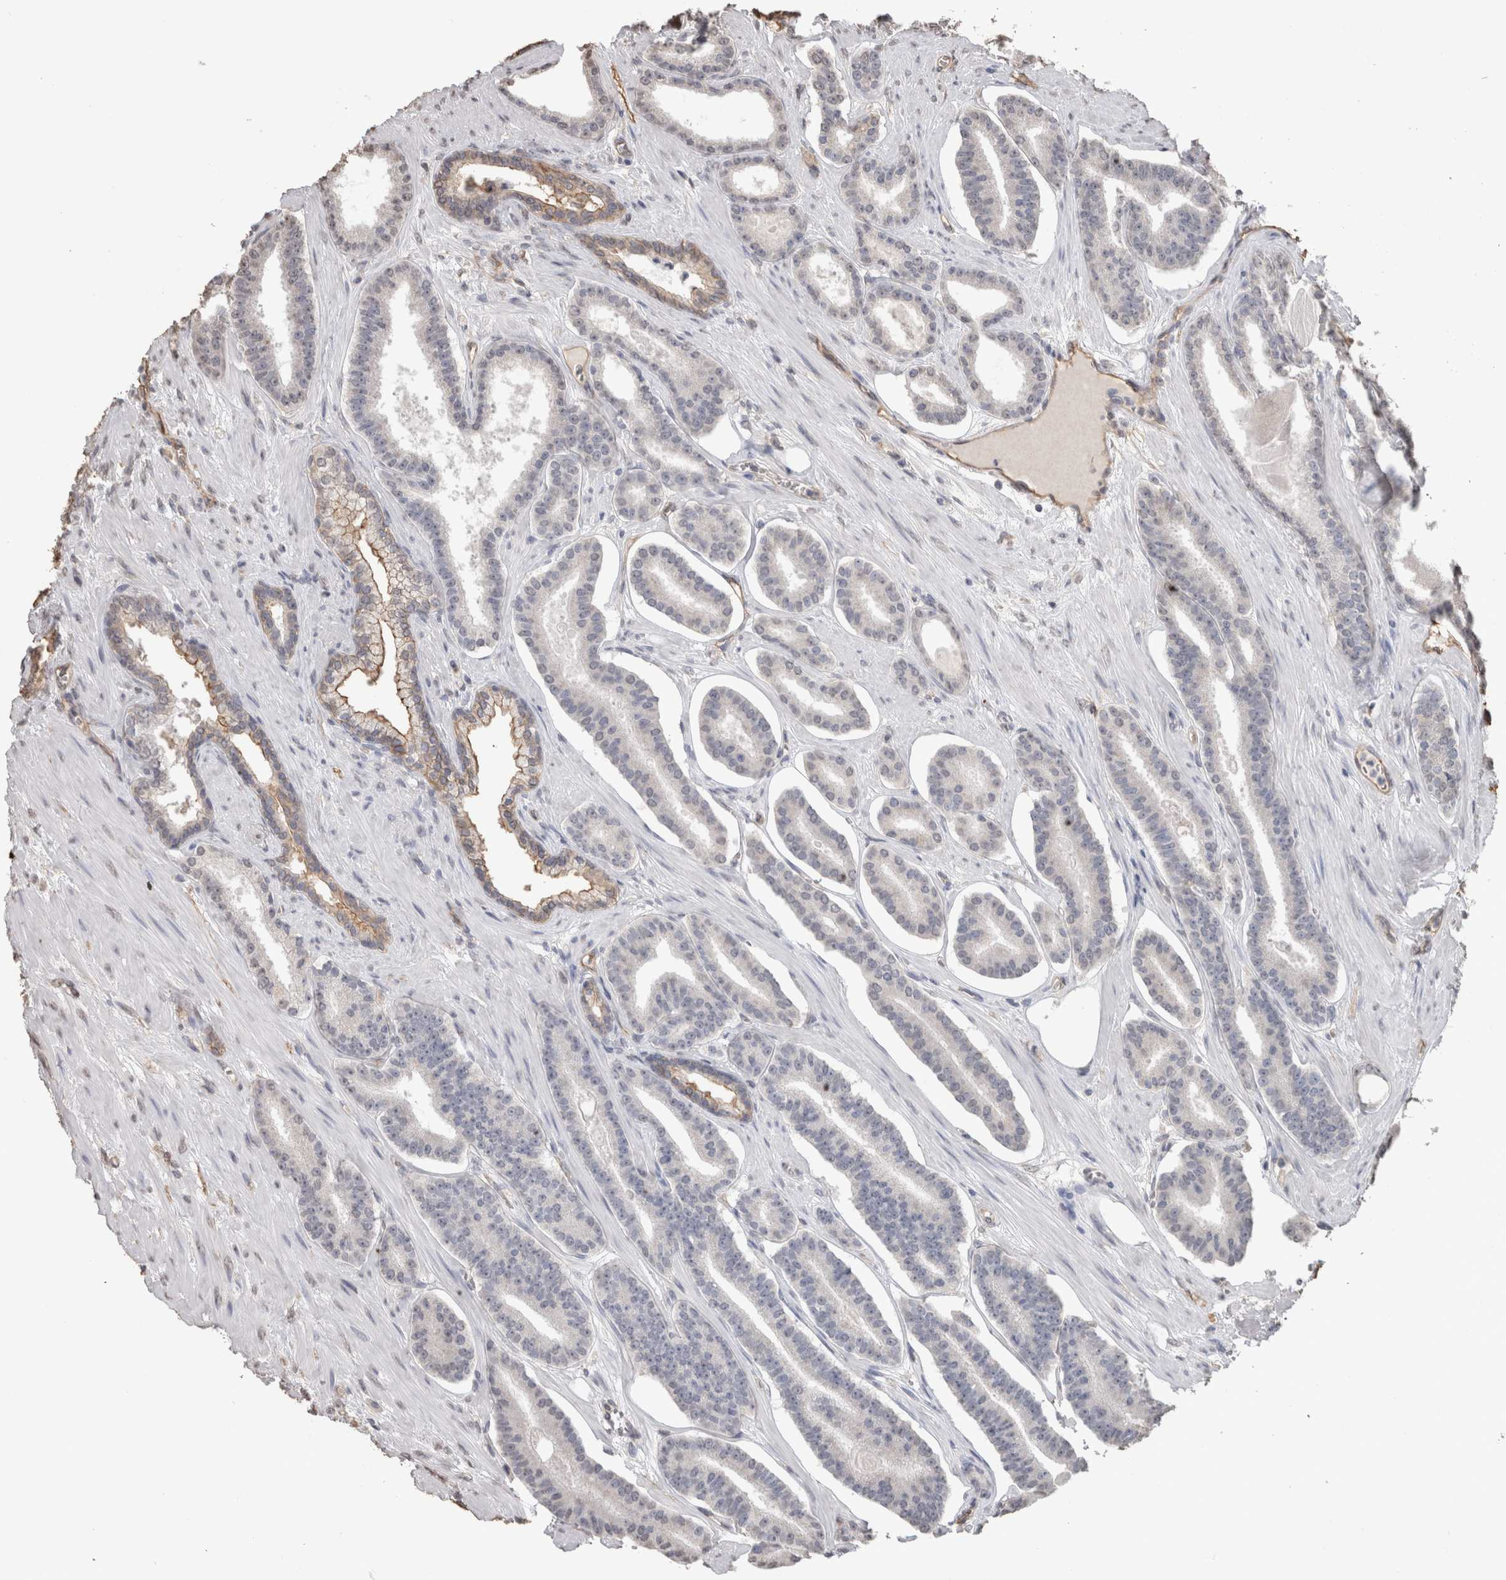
{"staining": {"intensity": "negative", "quantity": "none", "location": "none"}, "tissue": "prostate cancer", "cell_type": "Tumor cells", "image_type": "cancer", "snomed": [{"axis": "morphology", "description": "Adenocarcinoma, Low grade"}, {"axis": "topography", "description": "Prostate"}], "caption": "Protein analysis of low-grade adenocarcinoma (prostate) reveals no significant staining in tumor cells.", "gene": "S100A10", "patient": {"sex": "male", "age": 70}}